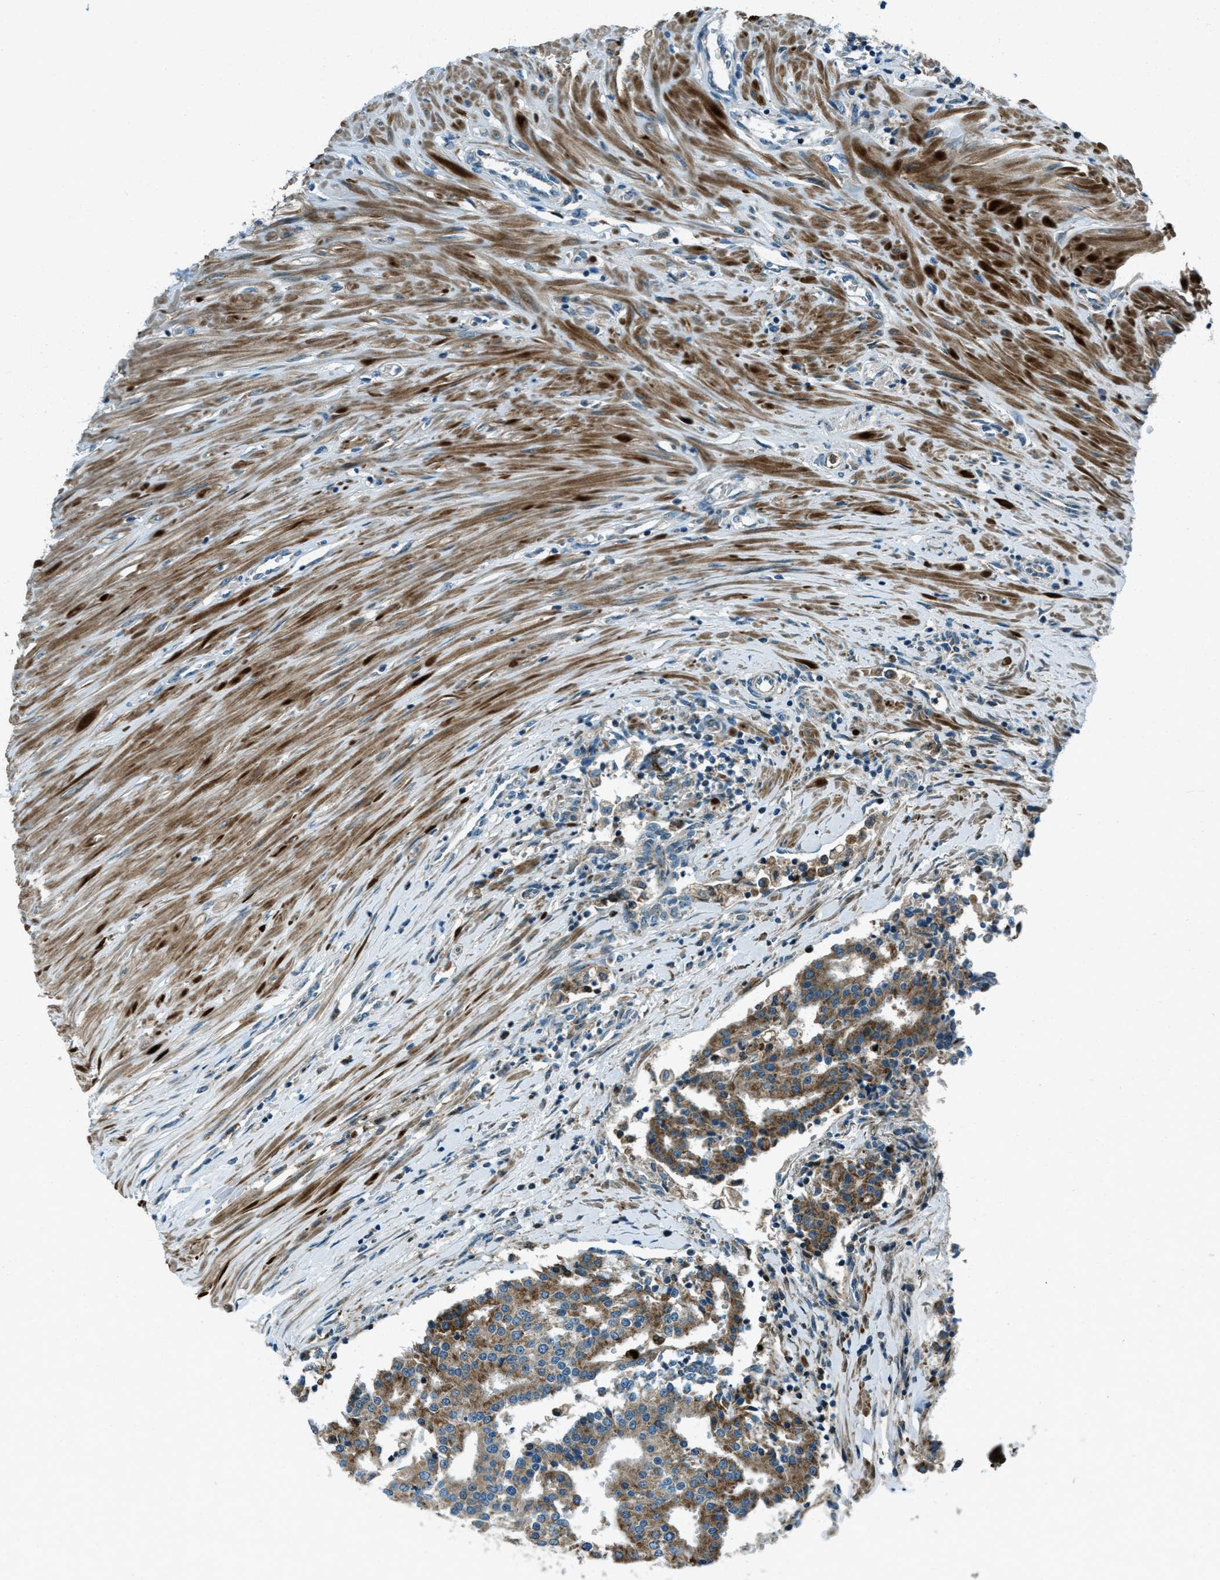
{"staining": {"intensity": "moderate", "quantity": "25%-75%", "location": "cytoplasmic/membranous"}, "tissue": "seminal vesicle", "cell_type": "Glandular cells", "image_type": "normal", "snomed": [{"axis": "morphology", "description": "Normal tissue, NOS"}, {"axis": "morphology", "description": "Adenocarcinoma, High grade"}, {"axis": "topography", "description": "Prostate"}, {"axis": "topography", "description": "Seminal veicle"}], "caption": "Immunohistochemistry of unremarkable seminal vesicle exhibits medium levels of moderate cytoplasmic/membranous expression in approximately 25%-75% of glandular cells.", "gene": "FAR1", "patient": {"sex": "male", "age": 55}}